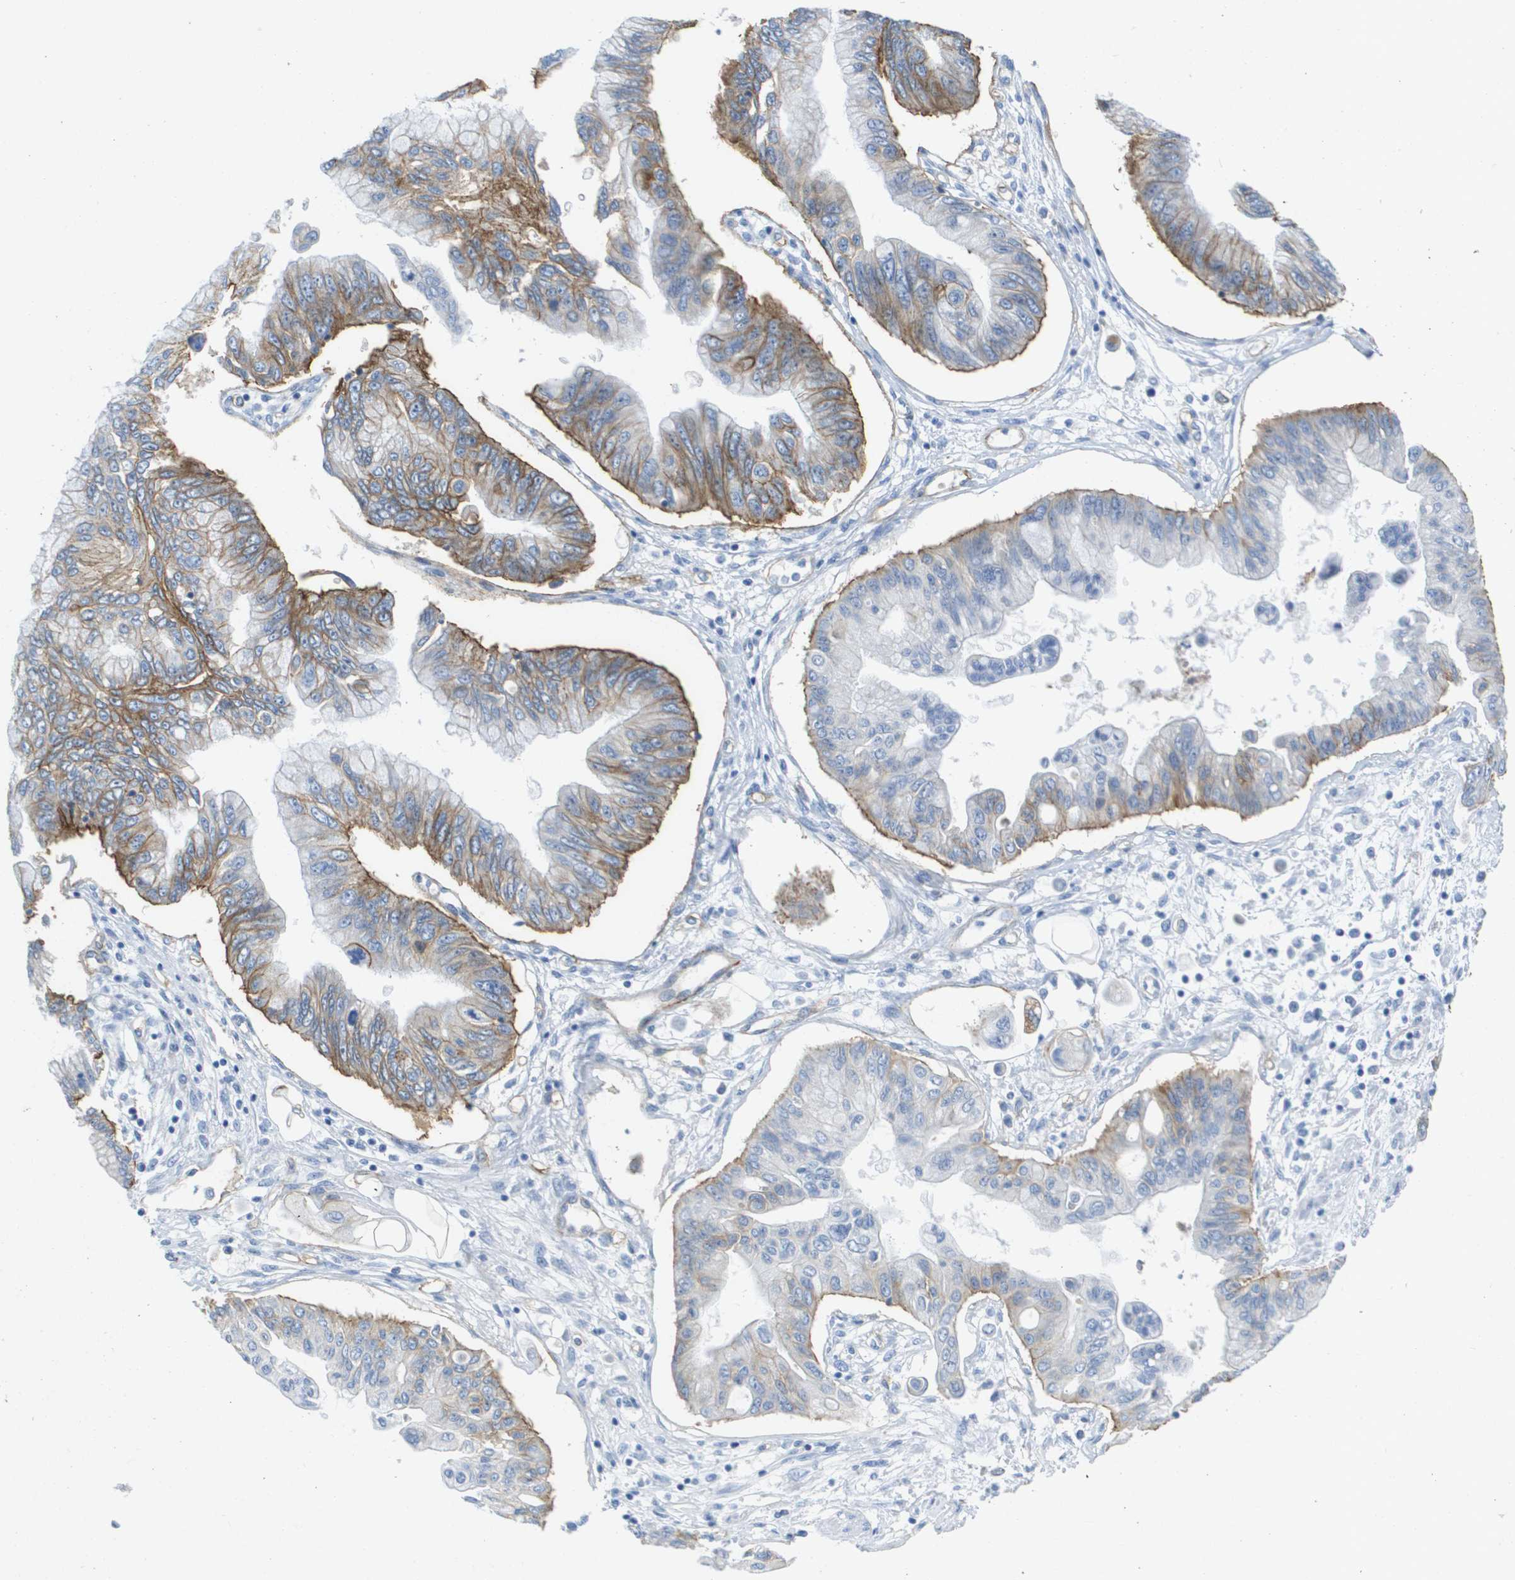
{"staining": {"intensity": "moderate", "quantity": "25%-75%", "location": "cytoplasmic/membranous"}, "tissue": "pancreatic cancer", "cell_type": "Tumor cells", "image_type": "cancer", "snomed": [{"axis": "morphology", "description": "Adenocarcinoma, NOS"}, {"axis": "topography", "description": "Pancreas"}], "caption": "A photomicrograph of human adenocarcinoma (pancreatic) stained for a protein demonstrates moderate cytoplasmic/membranous brown staining in tumor cells.", "gene": "ITGA6", "patient": {"sex": "female", "age": 77}}